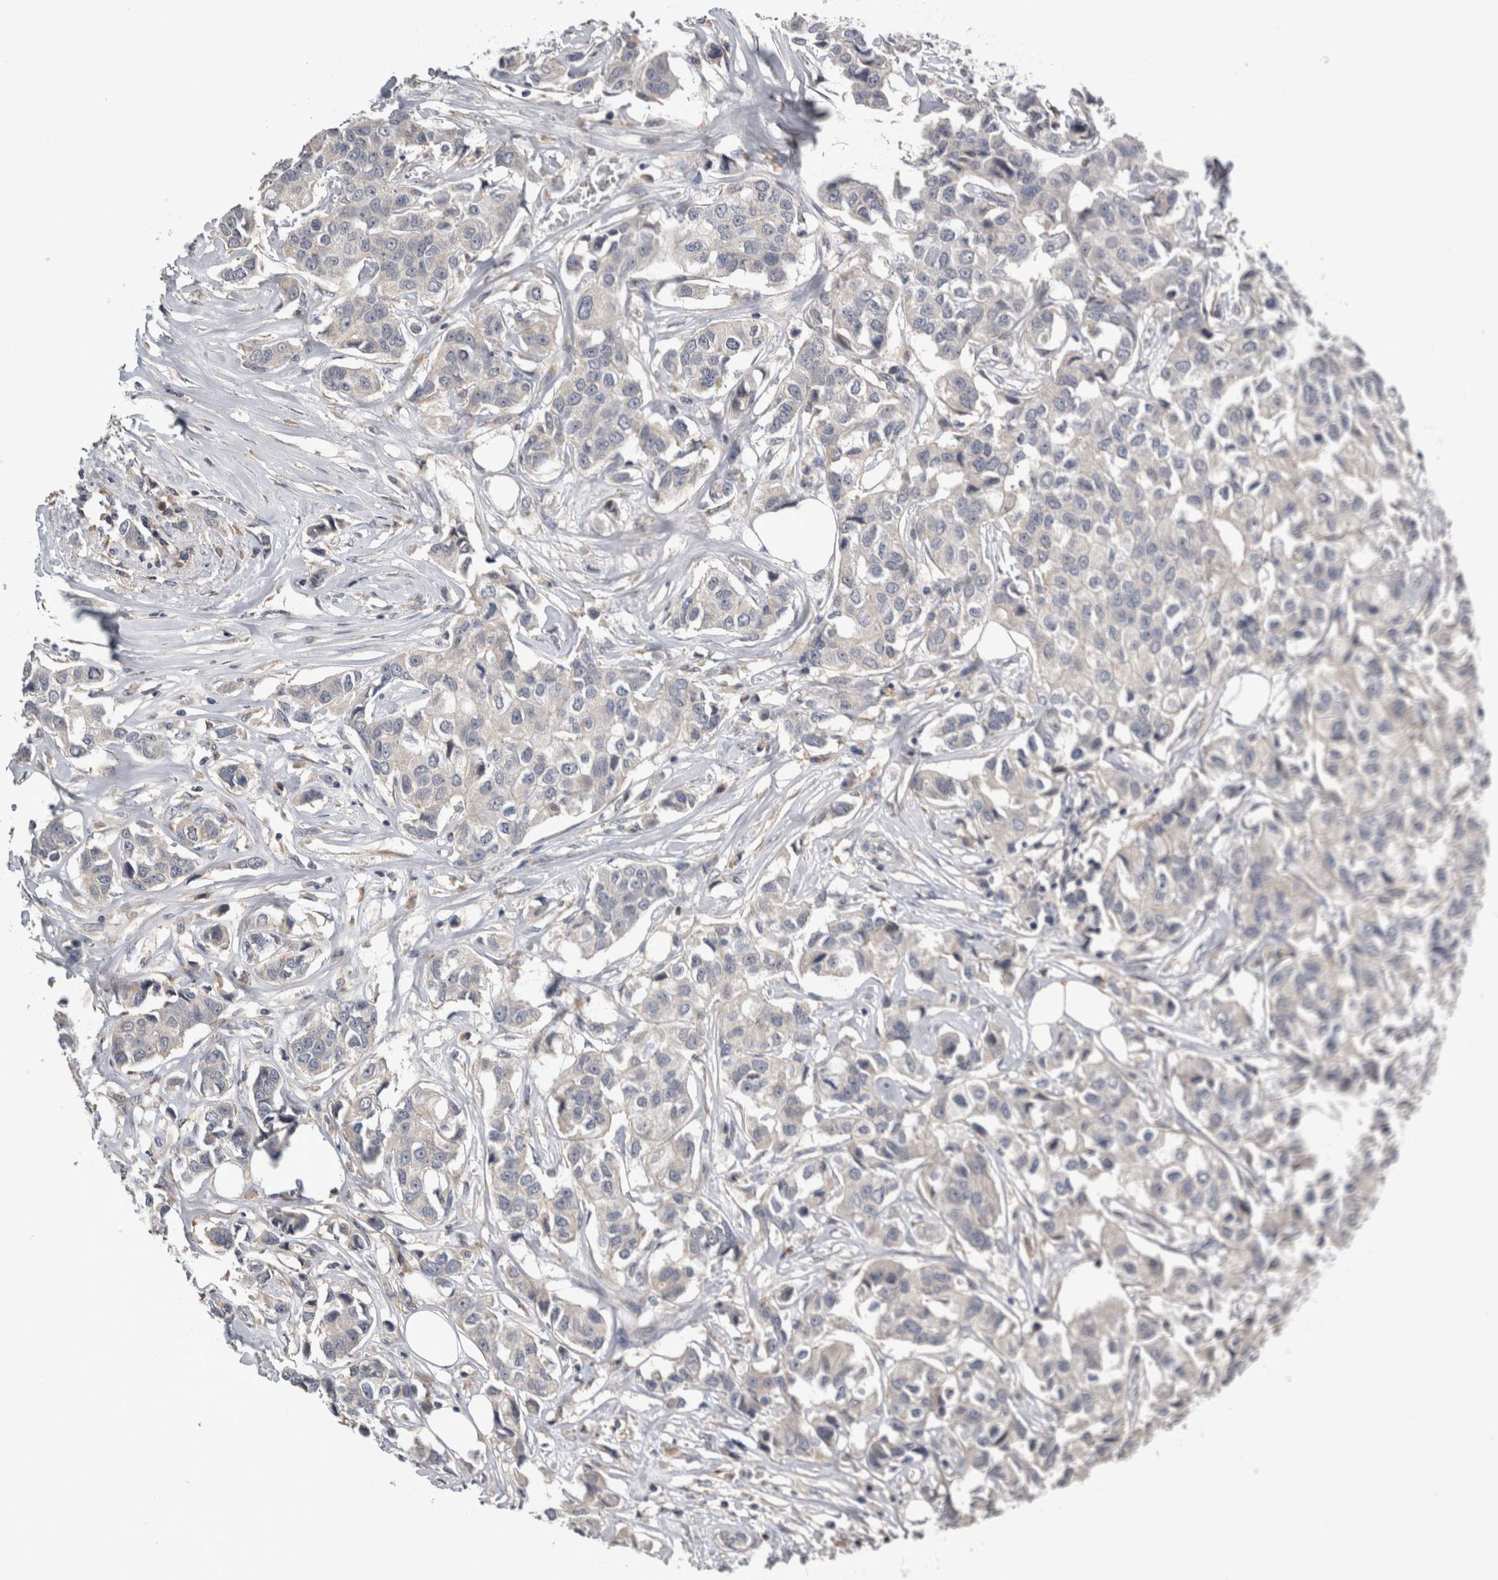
{"staining": {"intensity": "negative", "quantity": "none", "location": "none"}, "tissue": "breast cancer", "cell_type": "Tumor cells", "image_type": "cancer", "snomed": [{"axis": "morphology", "description": "Duct carcinoma"}, {"axis": "topography", "description": "Breast"}], "caption": "A micrograph of breast invasive ductal carcinoma stained for a protein exhibits no brown staining in tumor cells.", "gene": "ANXA13", "patient": {"sex": "female", "age": 80}}